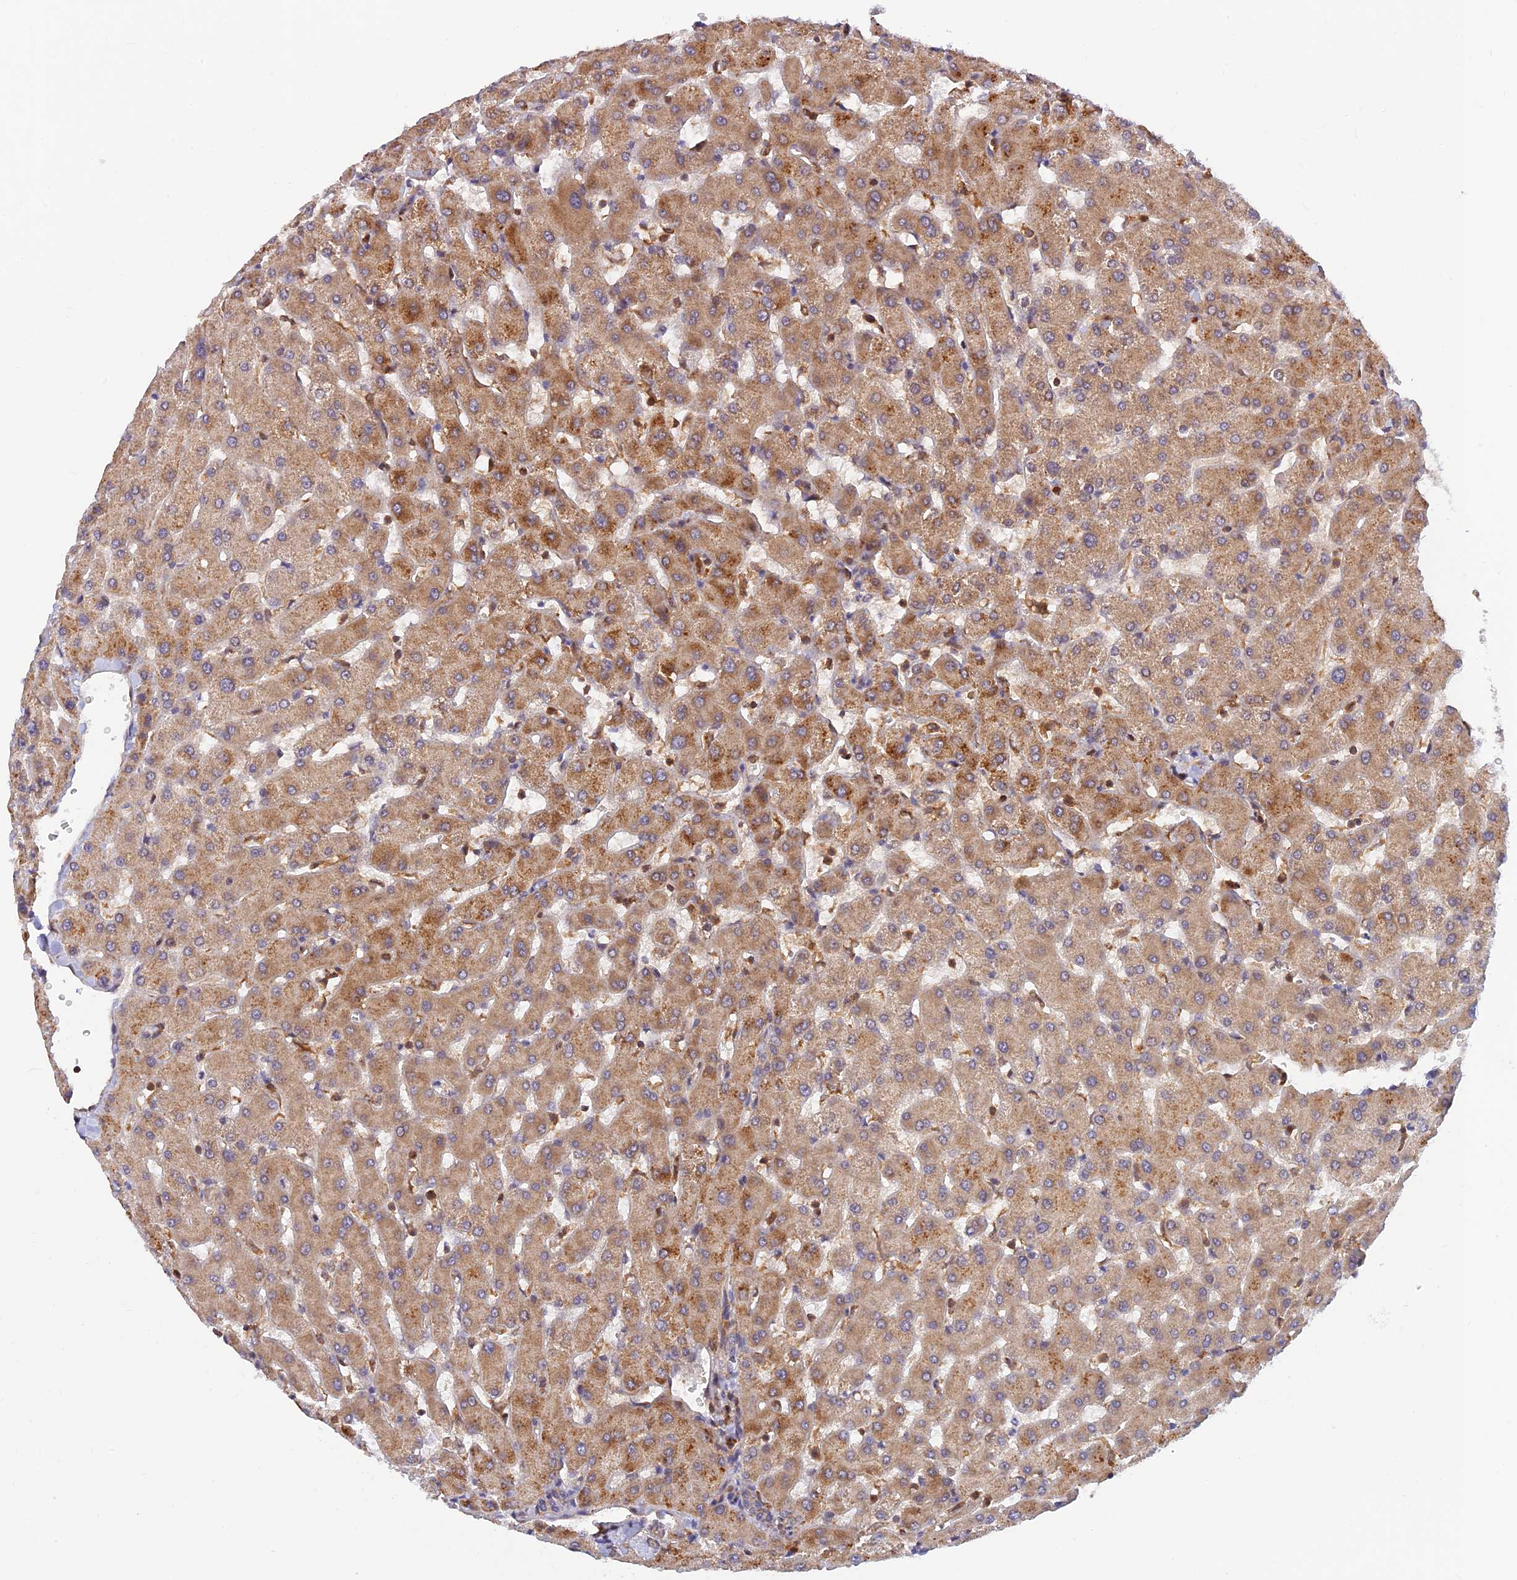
{"staining": {"intensity": "weak", "quantity": ">75%", "location": "cytoplasmic/membranous"}, "tissue": "liver", "cell_type": "Cholangiocytes", "image_type": "normal", "snomed": [{"axis": "morphology", "description": "Normal tissue, NOS"}, {"axis": "topography", "description": "Liver"}], "caption": "This micrograph exhibits immunohistochemistry staining of unremarkable liver, with low weak cytoplasmic/membranous expression in about >75% of cholangiocytes.", "gene": "LYSMD2", "patient": {"sex": "female", "age": 63}}